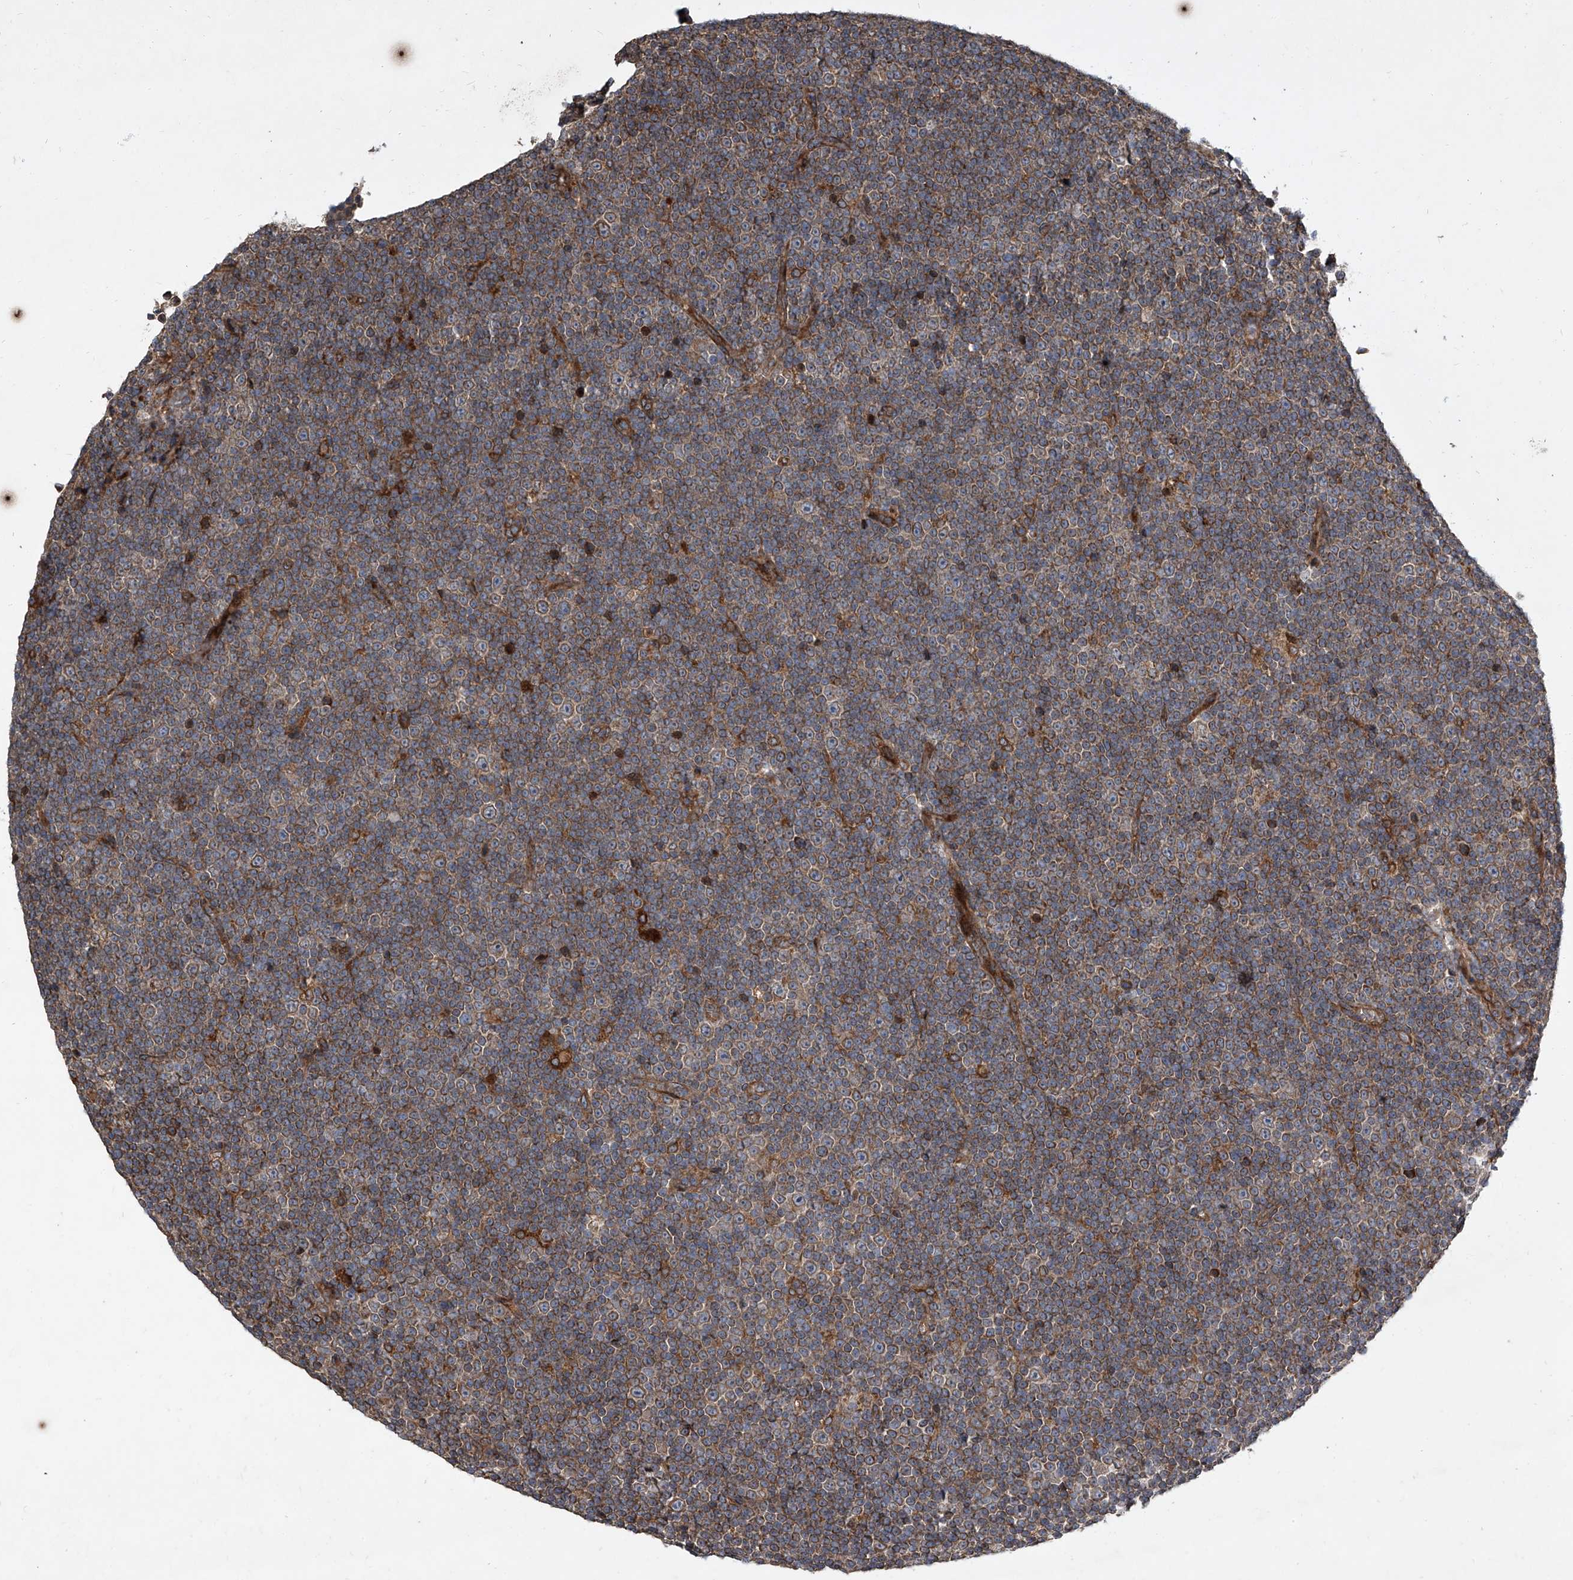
{"staining": {"intensity": "moderate", "quantity": ">75%", "location": "cytoplasmic/membranous"}, "tissue": "lymphoma", "cell_type": "Tumor cells", "image_type": "cancer", "snomed": [{"axis": "morphology", "description": "Malignant lymphoma, non-Hodgkin's type, Low grade"}, {"axis": "topography", "description": "Lymph node"}], "caption": "Protein expression analysis of low-grade malignant lymphoma, non-Hodgkin's type reveals moderate cytoplasmic/membranous expression in about >75% of tumor cells. The staining is performed using DAB brown chromogen to label protein expression. The nuclei are counter-stained blue using hematoxylin.", "gene": "EVA1C", "patient": {"sex": "female", "age": 67}}